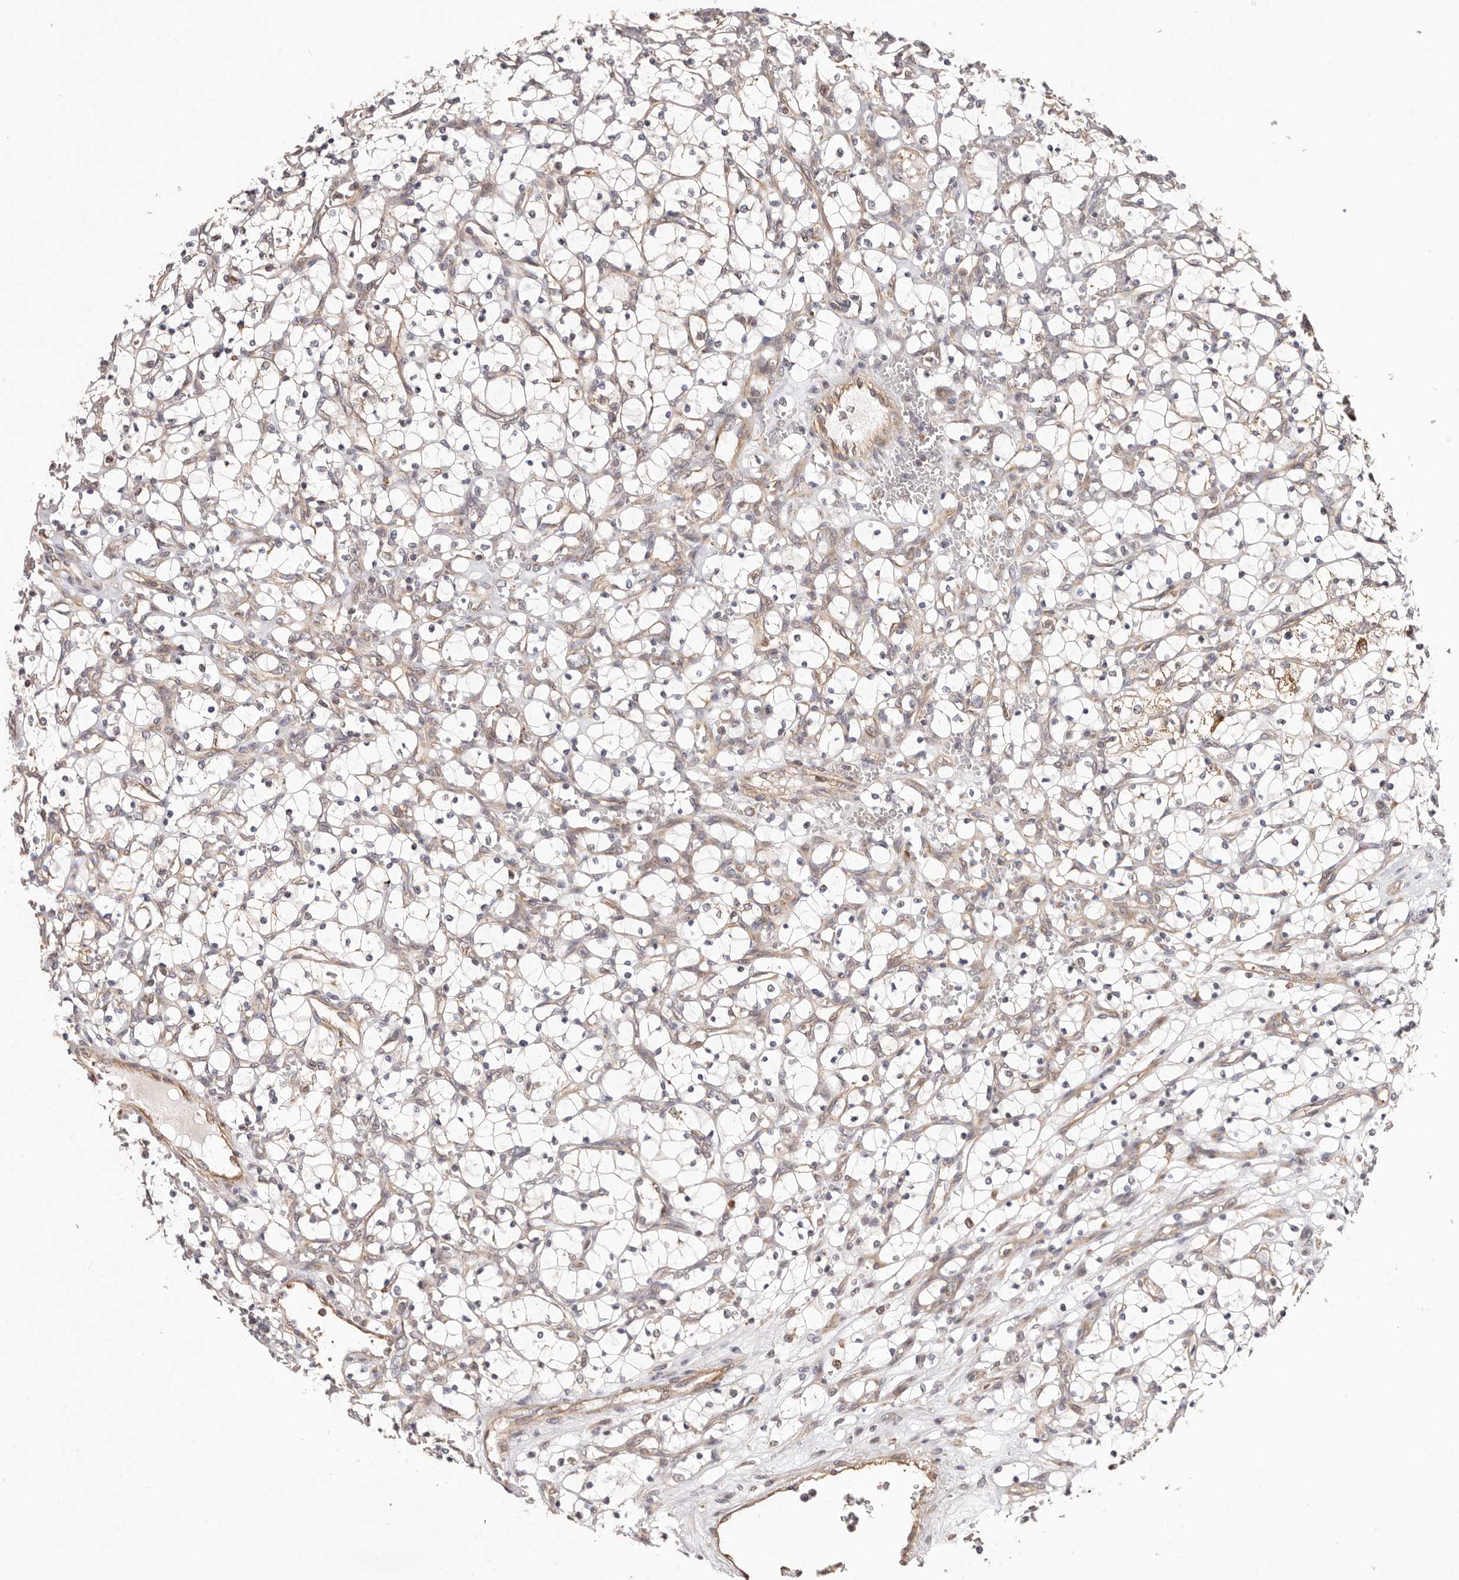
{"staining": {"intensity": "weak", "quantity": "25%-75%", "location": "cytoplasmic/membranous"}, "tissue": "renal cancer", "cell_type": "Tumor cells", "image_type": "cancer", "snomed": [{"axis": "morphology", "description": "Adenocarcinoma, NOS"}, {"axis": "topography", "description": "Kidney"}], "caption": "Renal cancer (adenocarcinoma) was stained to show a protein in brown. There is low levels of weak cytoplasmic/membranous staining in approximately 25%-75% of tumor cells. Using DAB (brown) and hematoxylin (blue) stains, captured at high magnification using brightfield microscopy.", "gene": "USP33", "patient": {"sex": "female", "age": 69}}